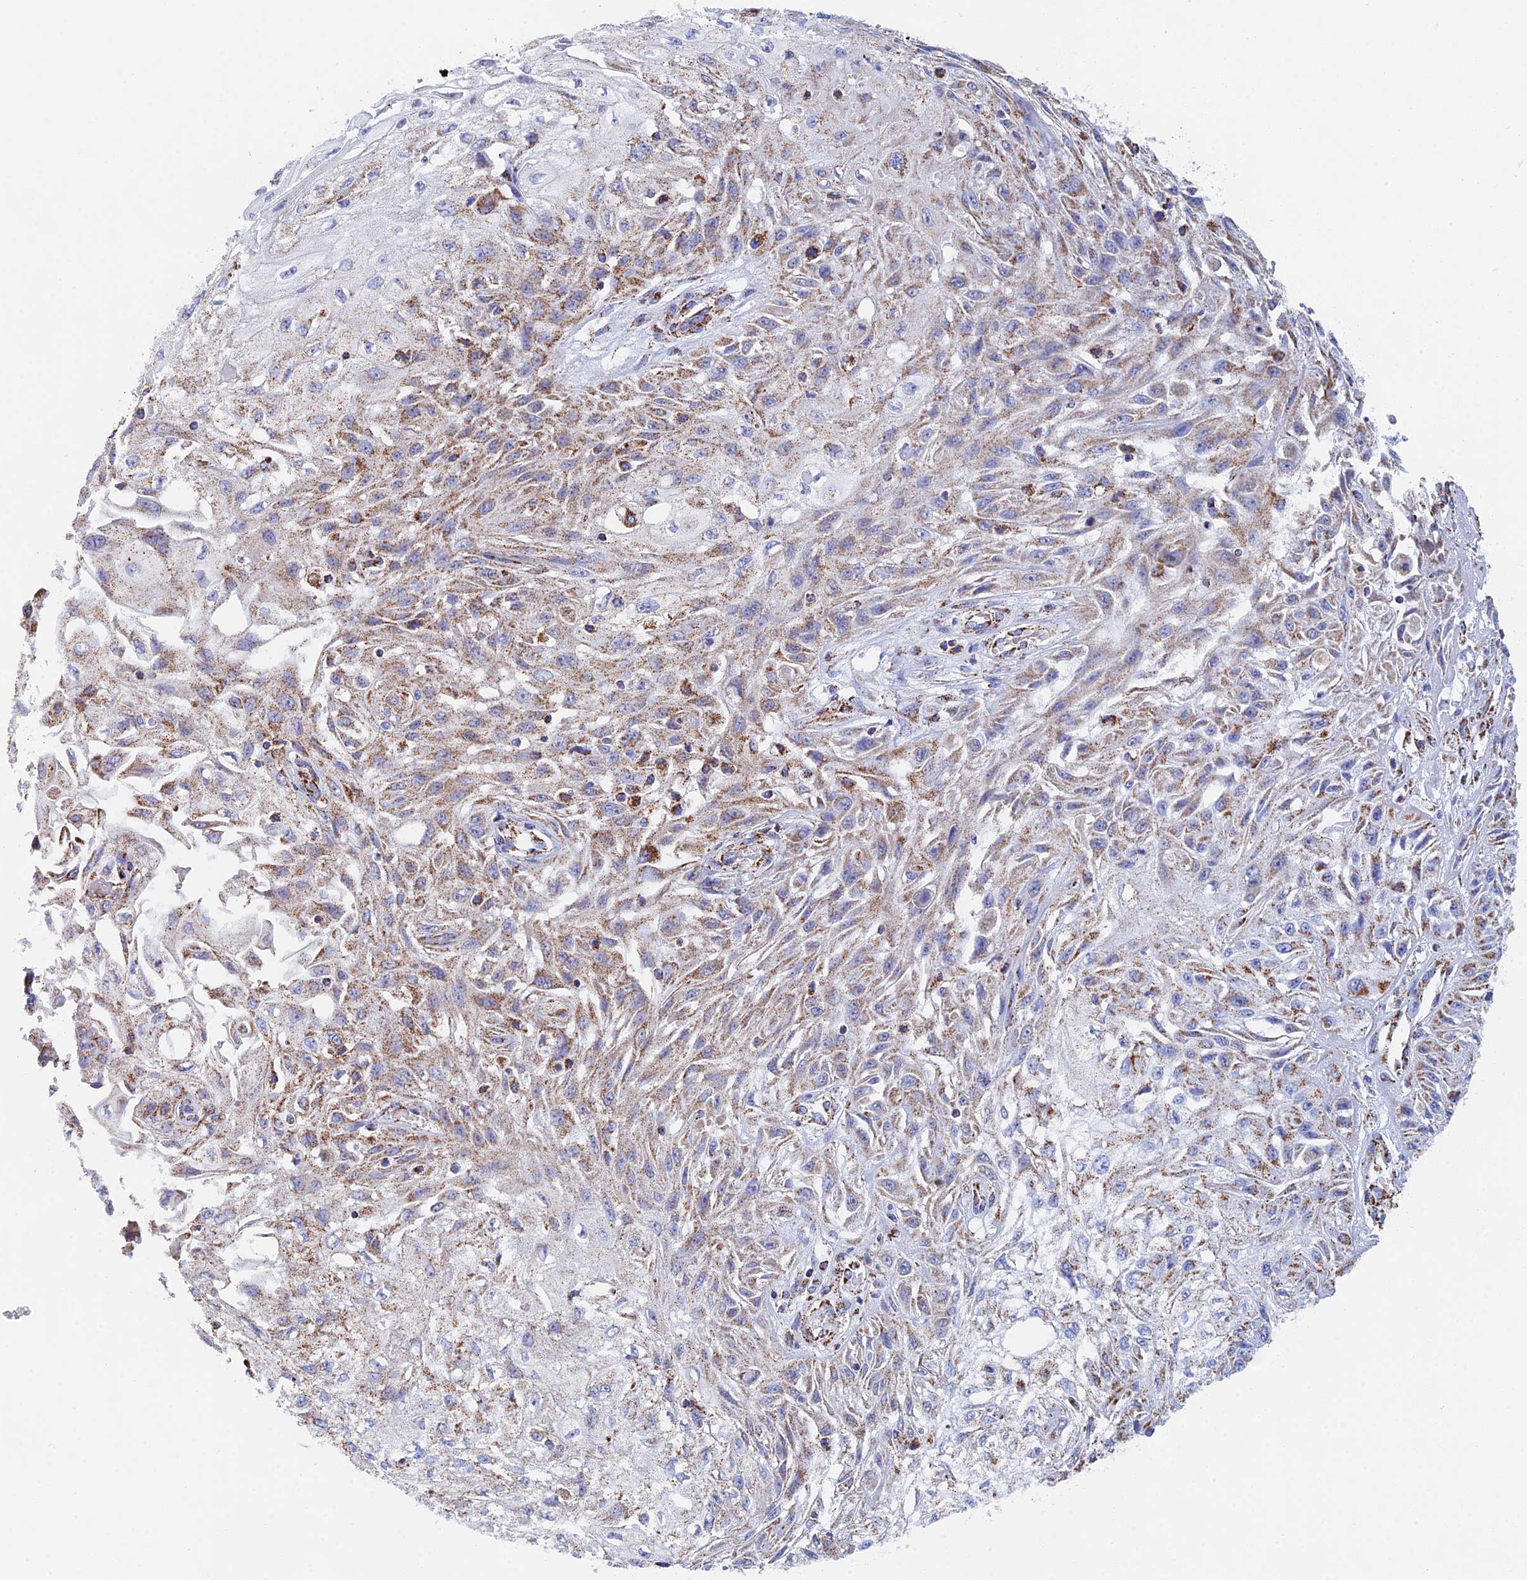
{"staining": {"intensity": "weak", "quantity": ">75%", "location": "cytoplasmic/membranous"}, "tissue": "skin cancer", "cell_type": "Tumor cells", "image_type": "cancer", "snomed": [{"axis": "morphology", "description": "Squamous cell carcinoma, NOS"}, {"axis": "morphology", "description": "Squamous cell carcinoma, metastatic, NOS"}, {"axis": "topography", "description": "Skin"}, {"axis": "topography", "description": "Lymph node"}], "caption": "Skin cancer (metastatic squamous cell carcinoma) stained with immunohistochemistry reveals weak cytoplasmic/membranous positivity in approximately >75% of tumor cells.", "gene": "NDUFA5", "patient": {"sex": "male", "age": 75}}